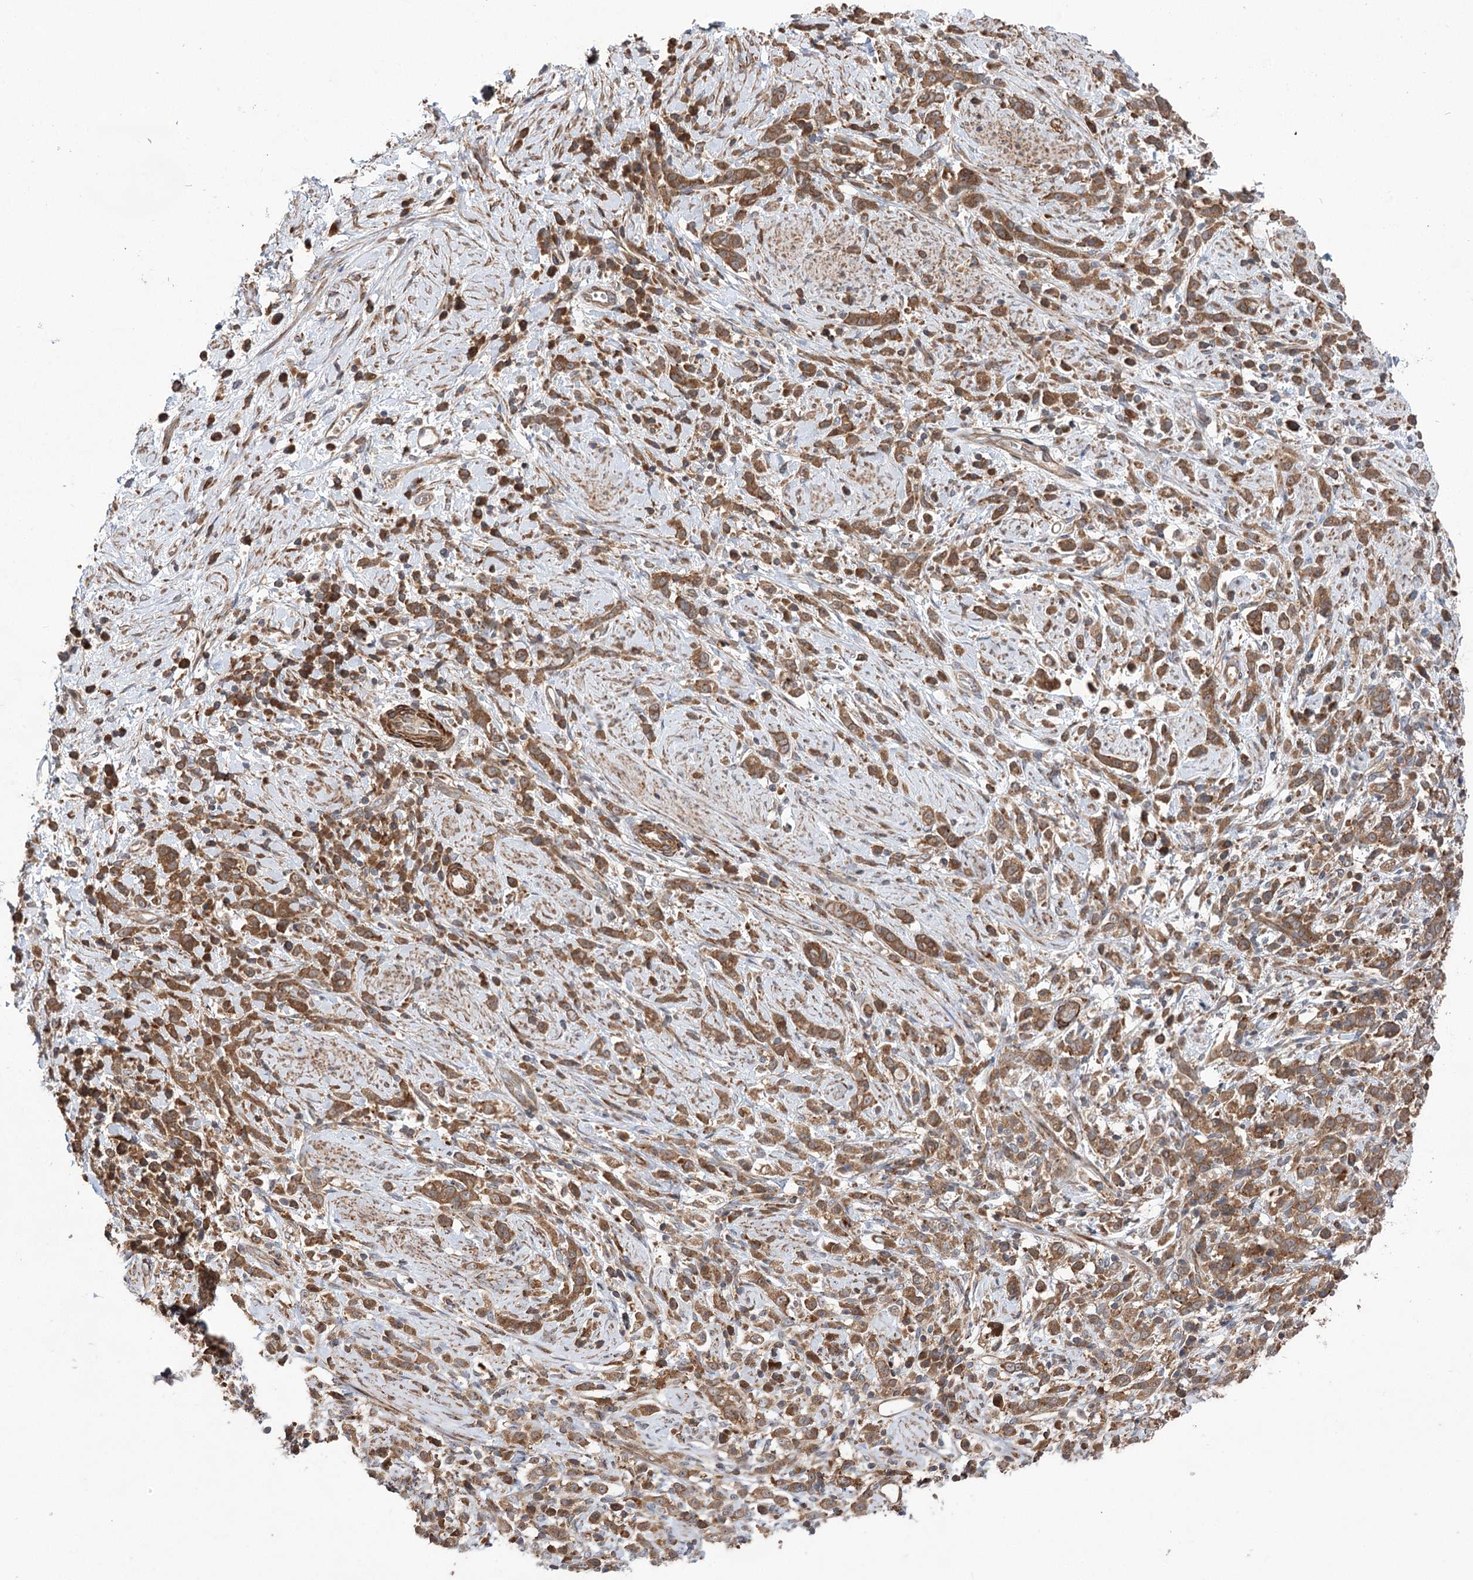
{"staining": {"intensity": "moderate", "quantity": ">75%", "location": "cytoplasmic/membranous"}, "tissue": "stomach cancer", "cell_type": "Tumor cells", "image_type": "cancer", "snomed": [{"axis": "morphology", "description": "Adenocarcinoma, NOS"}, {"axis": "topography", "description": "Stomach"}], "caption": "Immunohistochemistry (IHC) (DAB) staining of human adenocarcinoma (stomach) reveals moderate cytoplasmic/membranous protein staining in about >75% of tumor cells.", "gene": "VPS37B", "patient": {"sex": "female", "age": 60}}